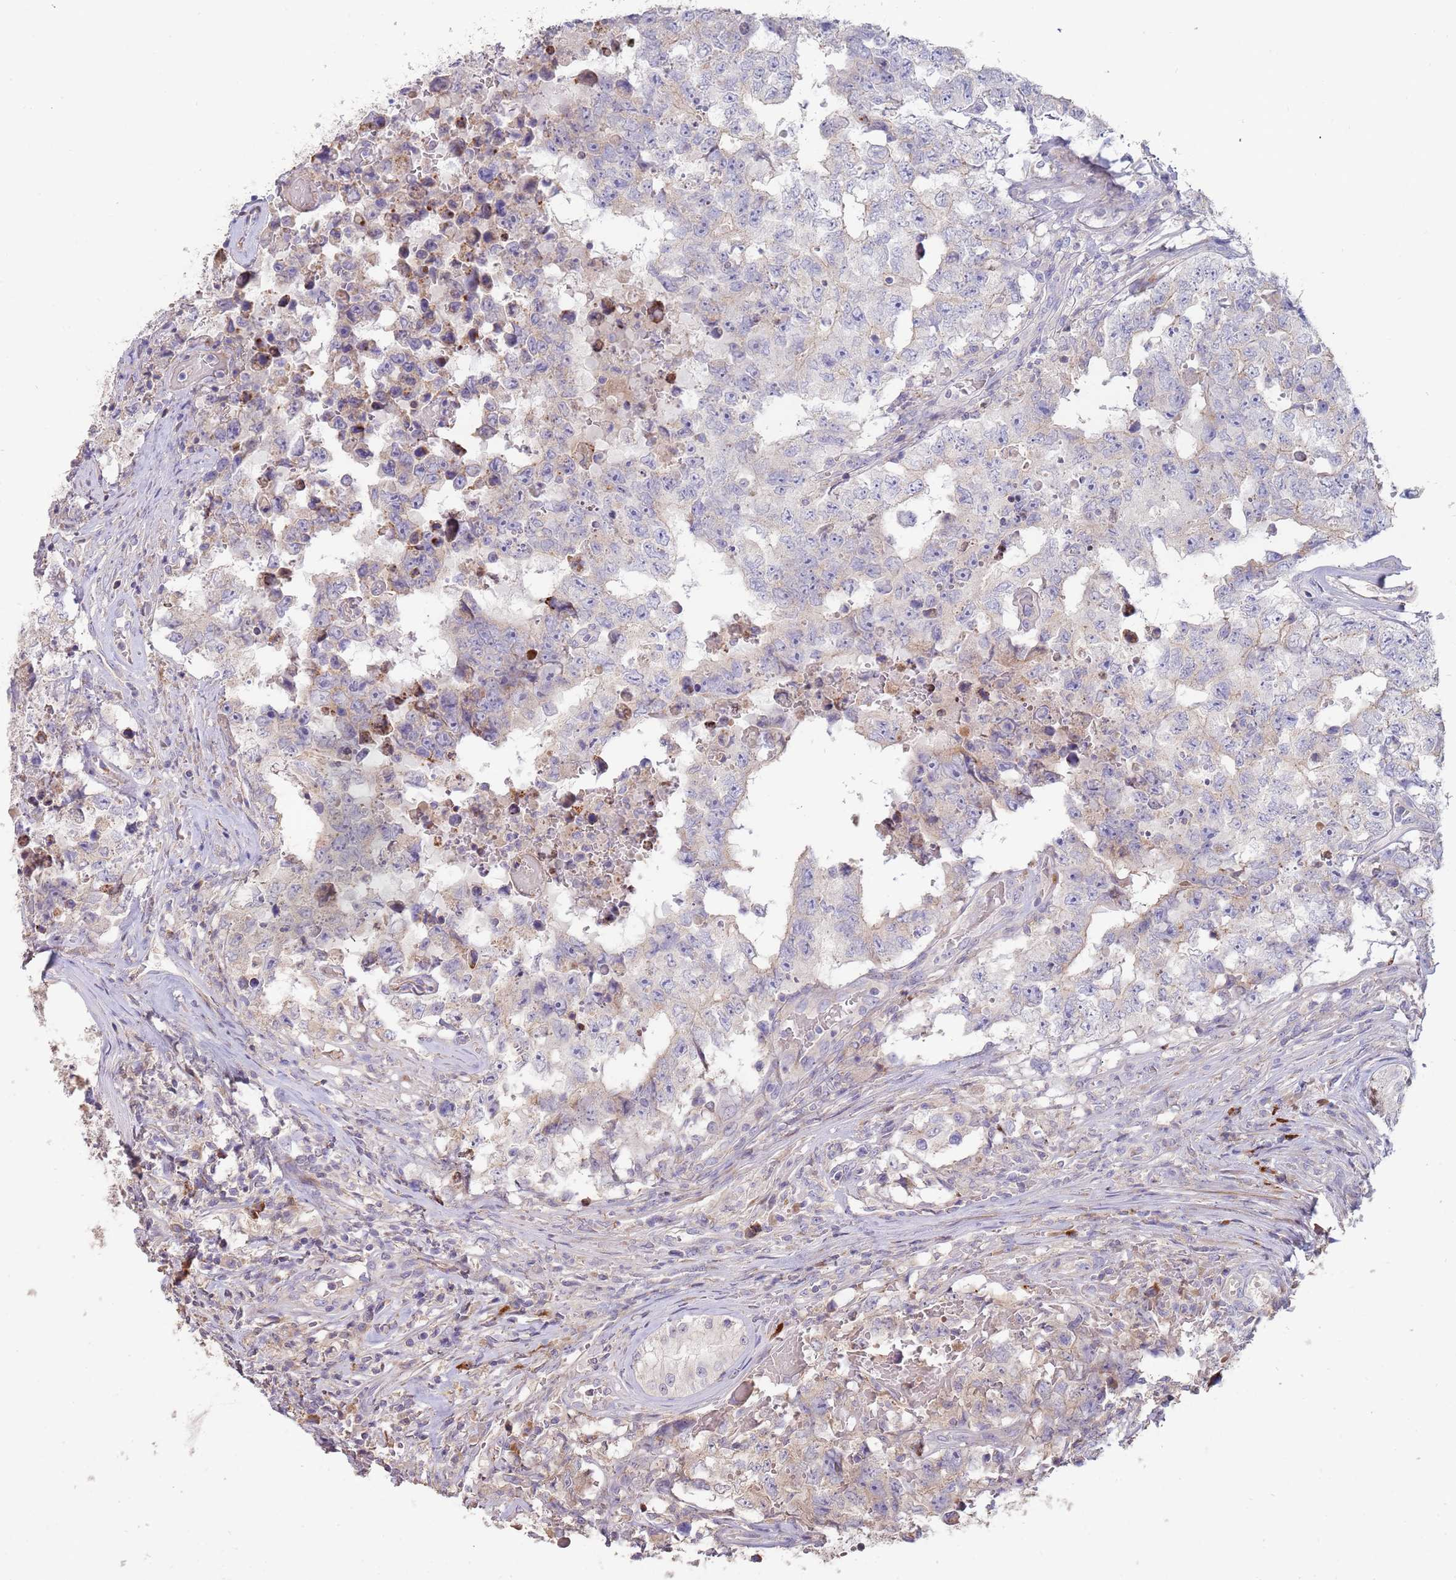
{"staining": {"intensity": "weak", "quantity": "<25%", "location": "cytoplasmic/membranous"}, "tissue": "testis cancer", "cell_type": "Tumor cells", "image_type": "cancer", "snomed": [{"axis": "morphology", "description": "Normal tissue, NOS"}, {"axis": "morphology", "description": "Carcinoma, Embryonal, NOS"}, {"axis": "topography", "description": "Testis"}, {"axis": "topography", "description": "Epididymis"}], "caption": "Photomicrograph shows no significant protein positivity in tumor cells of testis embryonal carcinoma.", "gene": "SUSD1", "patient": {"sex": "male", "age": 25}}